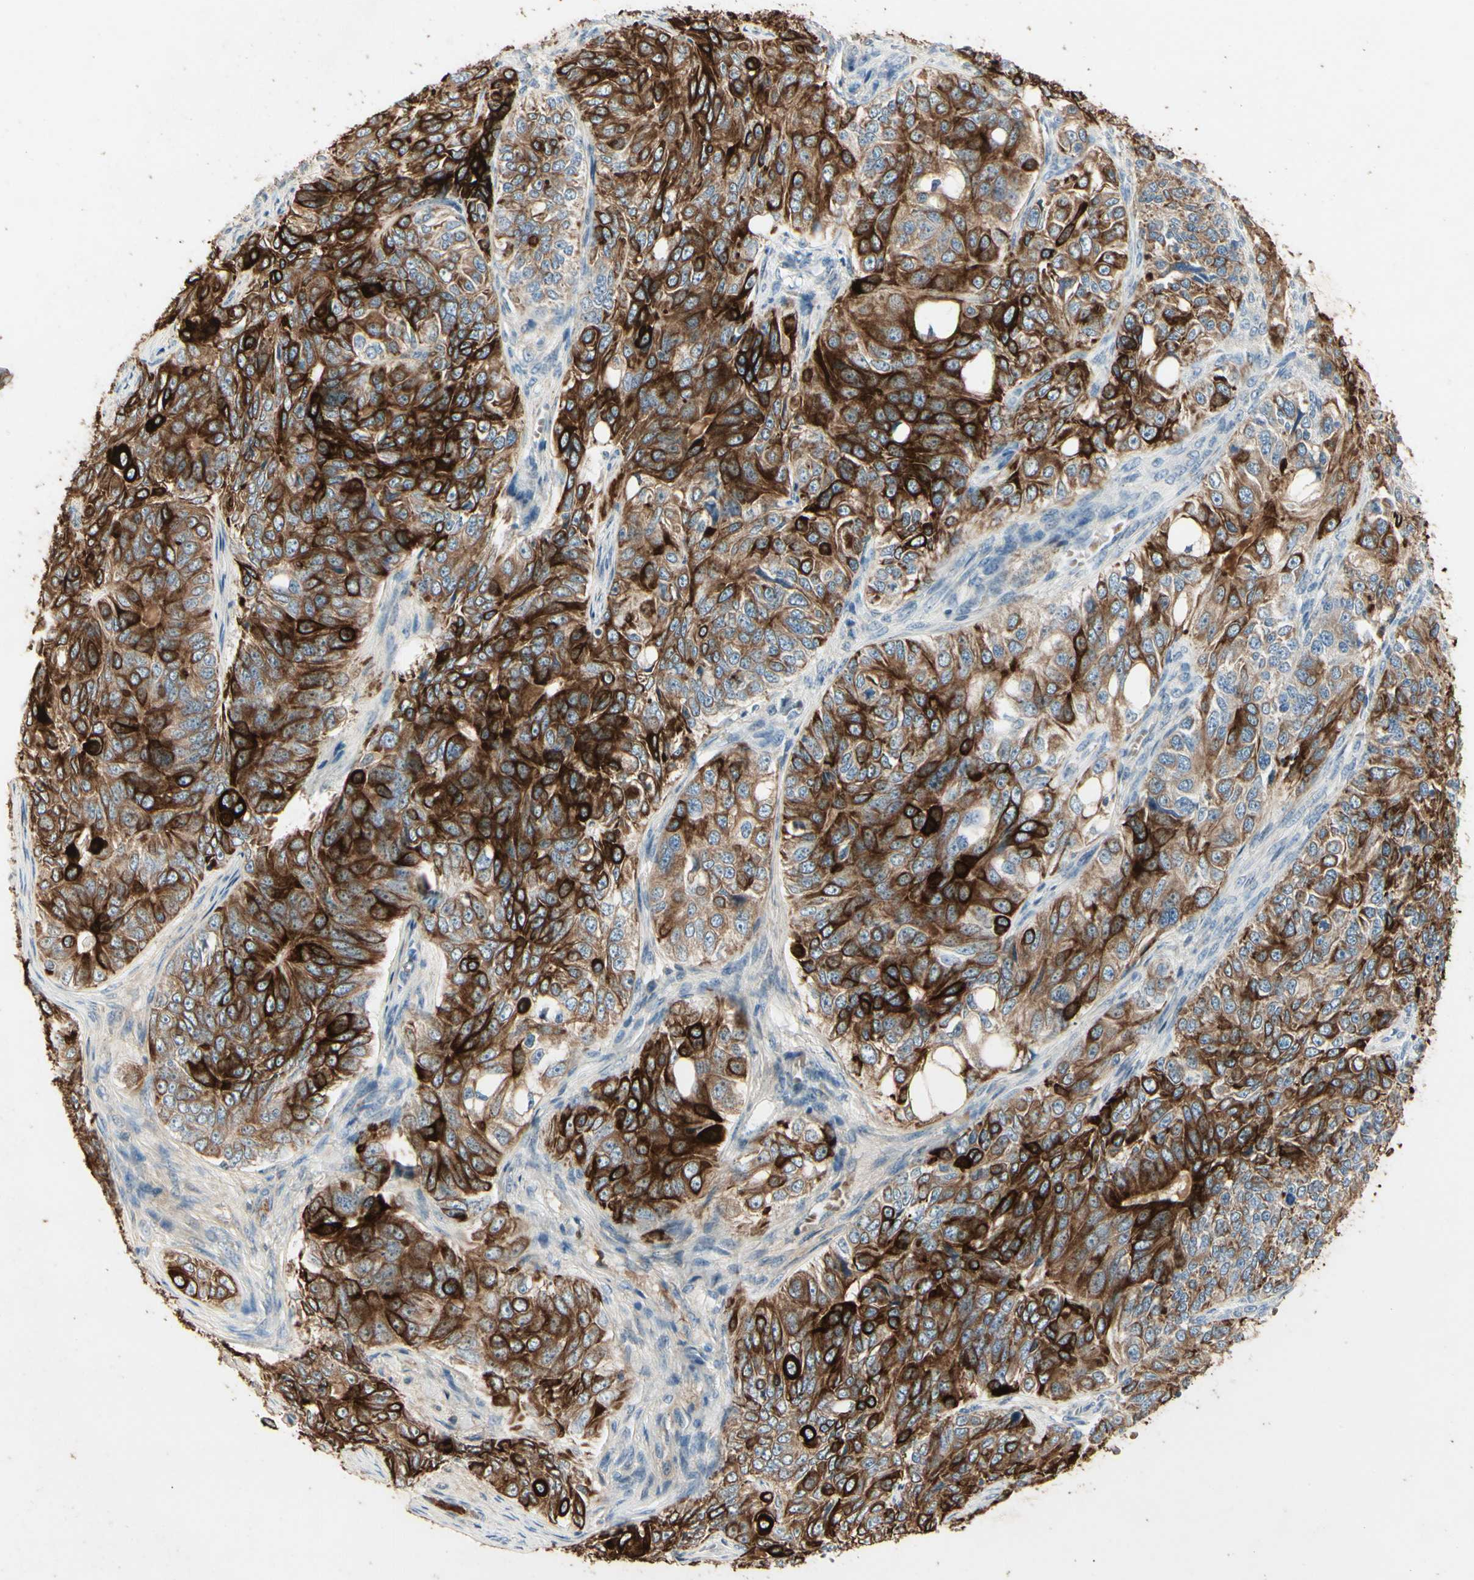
{"staining": {"intensity": "strong", "quantity": ">75%", "location": "cytoplasmic/membranous"}, "tissue": "ovarian cancer", "cell_type": "Tumor cells", "image_type": "cancer", "snomed": [{"axis": "morphology", "description": "Carcinoma, endometroid"}, {"axis": "topography", "description": "Ovary"}], "caption": "IHC (DAB (3,3'-diaminobenzidine)) staining of ovarian cancer (endometroid carcinoma) reveals strong cytoplasmic/membranous protein staining in about >75% of tumor cells.", "gene": "SKIL", "patient": {"sex": "female", "age": 51}}